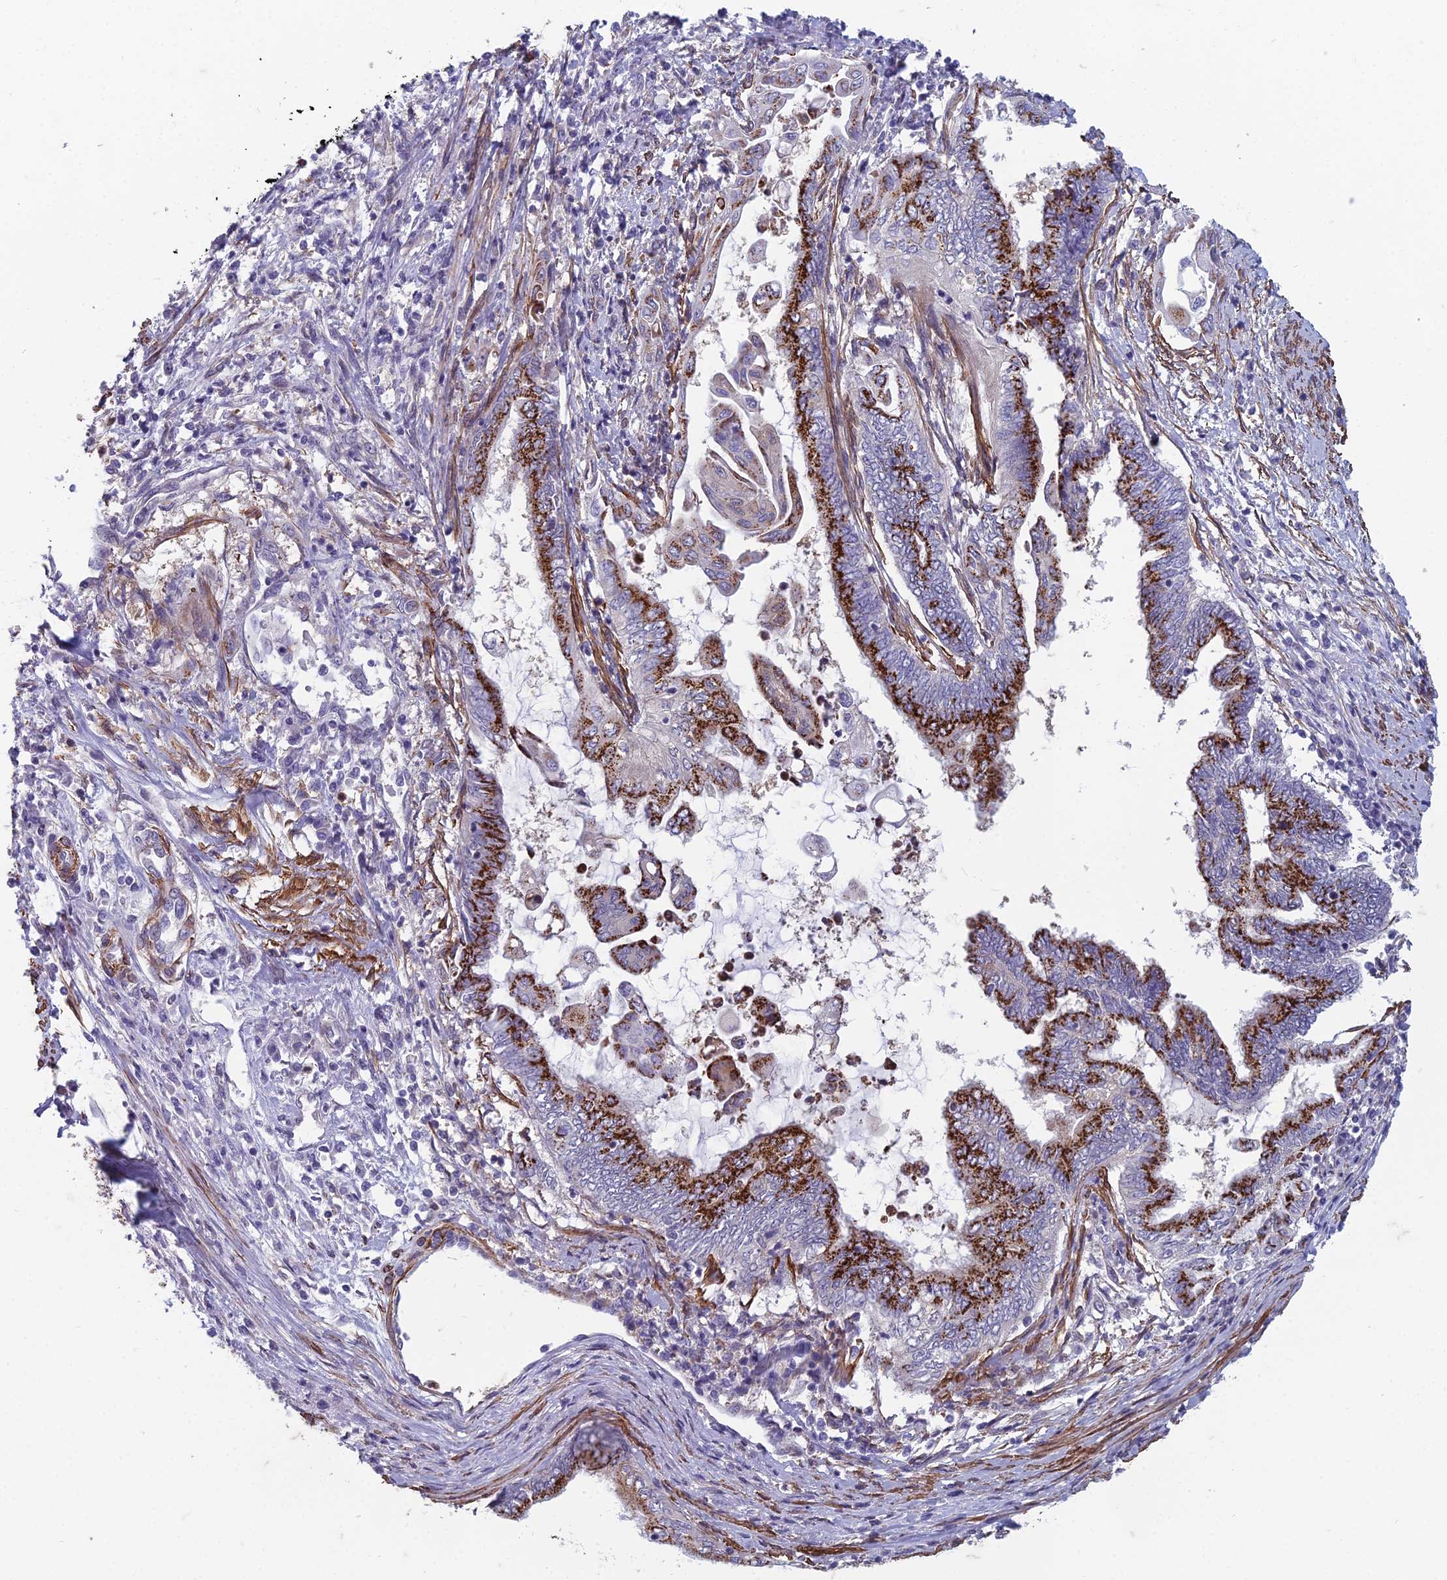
{"staining": {"intensity": "strong", "quantity": ">75%", "location": "cytoplasmic/membranous"}, "tissue": "endometrial cancer", "cell_type": "Tumor cells", "image_type": "cancer", "snomed": [{"axis": "morphology", "description": "Adenocarcinoma, NOS"}, {"axis": "topography", "description": "Uterus"}, {"axis": "topography", "description": "Endometrium"}], "caption": "A high-resolution micrograph shows immunohistochemistry (IHC) staining of endometrial cancer, which displays strong cytoplasmic/membranous positivity in approximately >75% of tumor cells.", "gene": "ZNF626", "patient": {"sex": "female", "age": 70}}